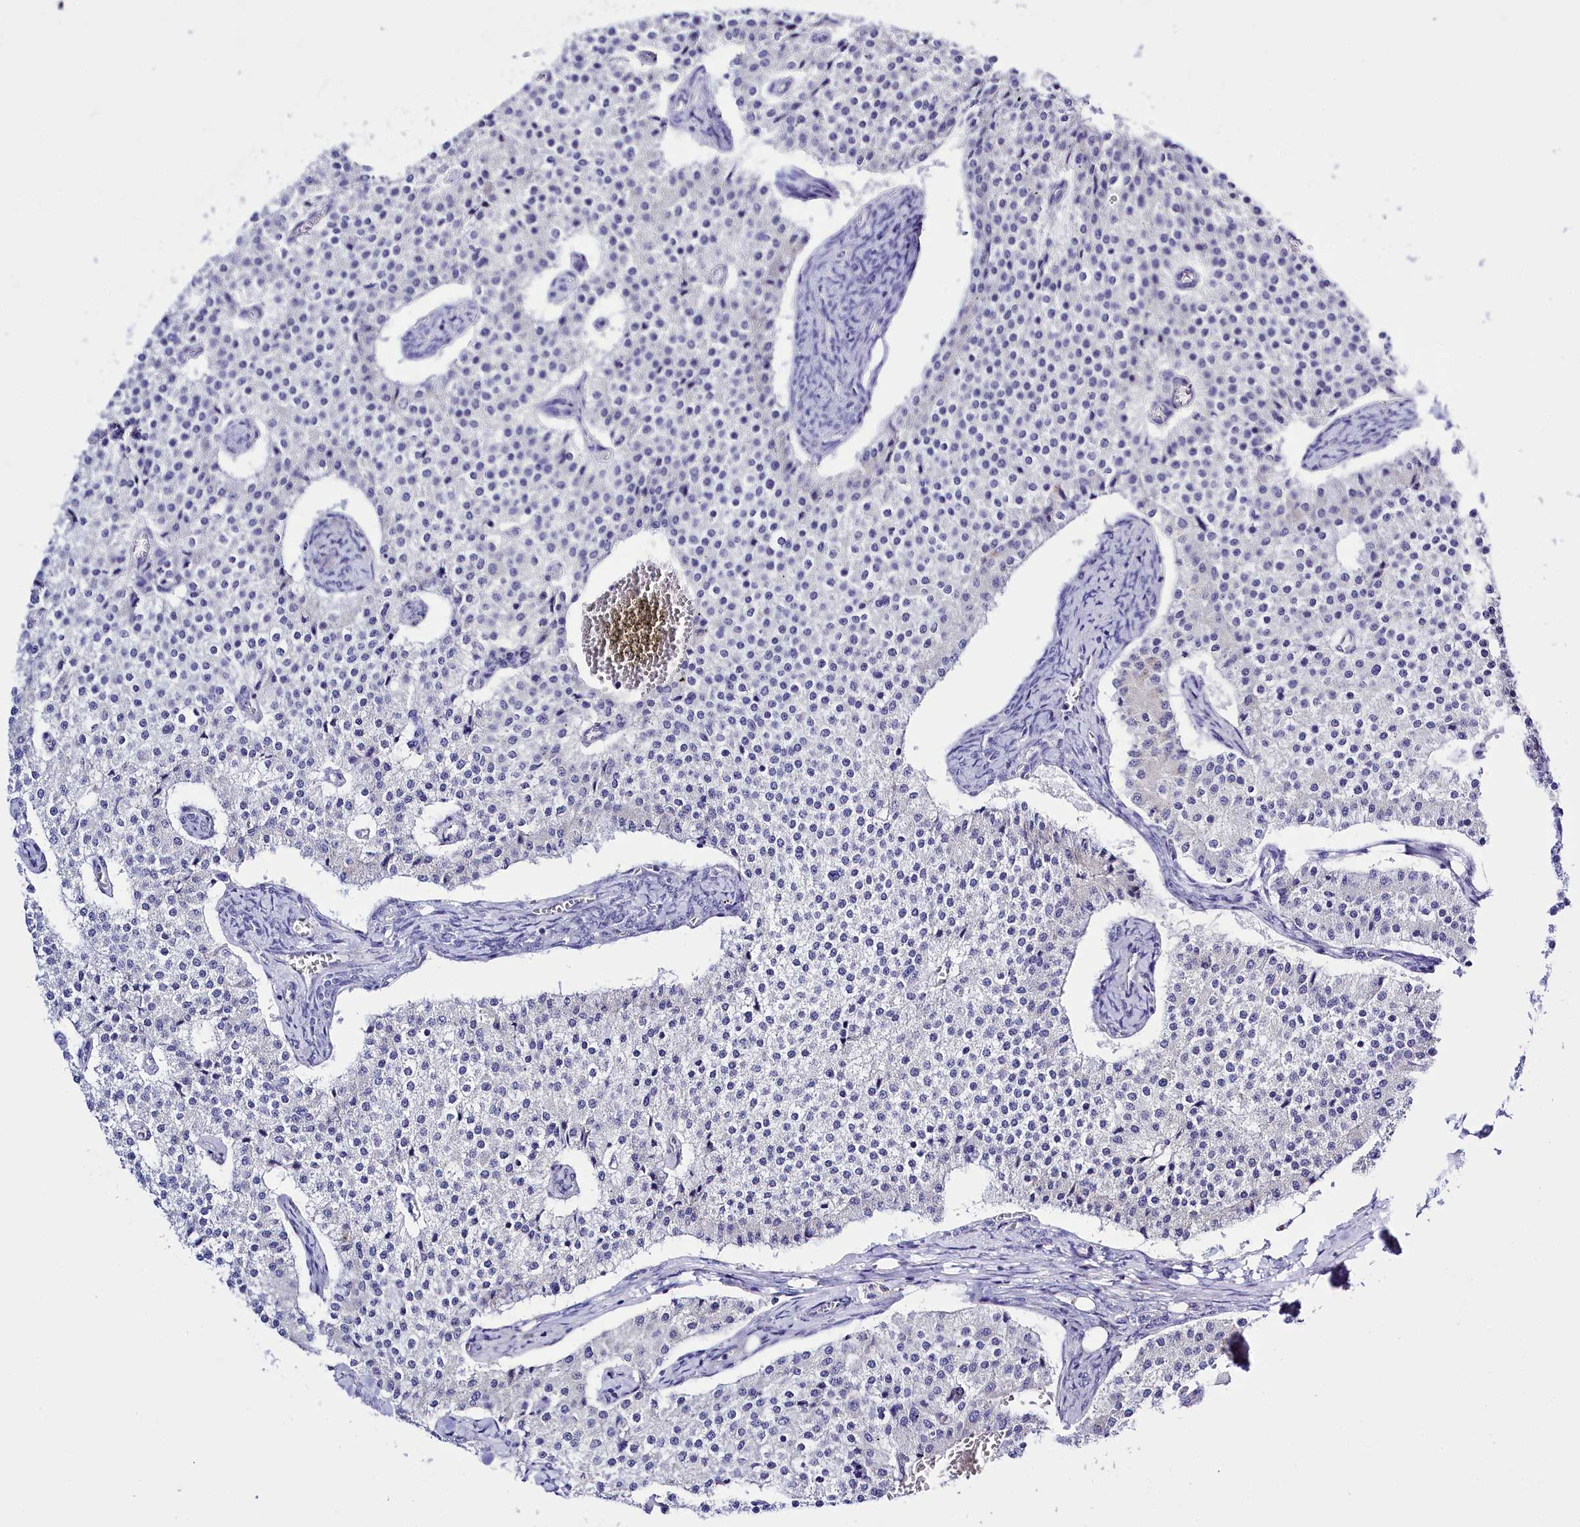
{"staining": {"intensity": "negative", "quantity": "none", "location": "none"}, "tissue": "carcinoid", "cell_type": "Tumor cells", "image_type": "cancer", "snomed": [{"axis": "morphology", "description": "Carcinoid, malignant, NOS"}, {"axis": "topography", "description": "Colon"}], "caption": "Immunohistochemistry (IHC) photomicrograph of neoplastic tissue: human malignant carcinoid stained with DAB demonstrates no significant protein staining in tumor cells.", "gene": "SPATS2", "patient": {"sex": "female", "age": 52}}